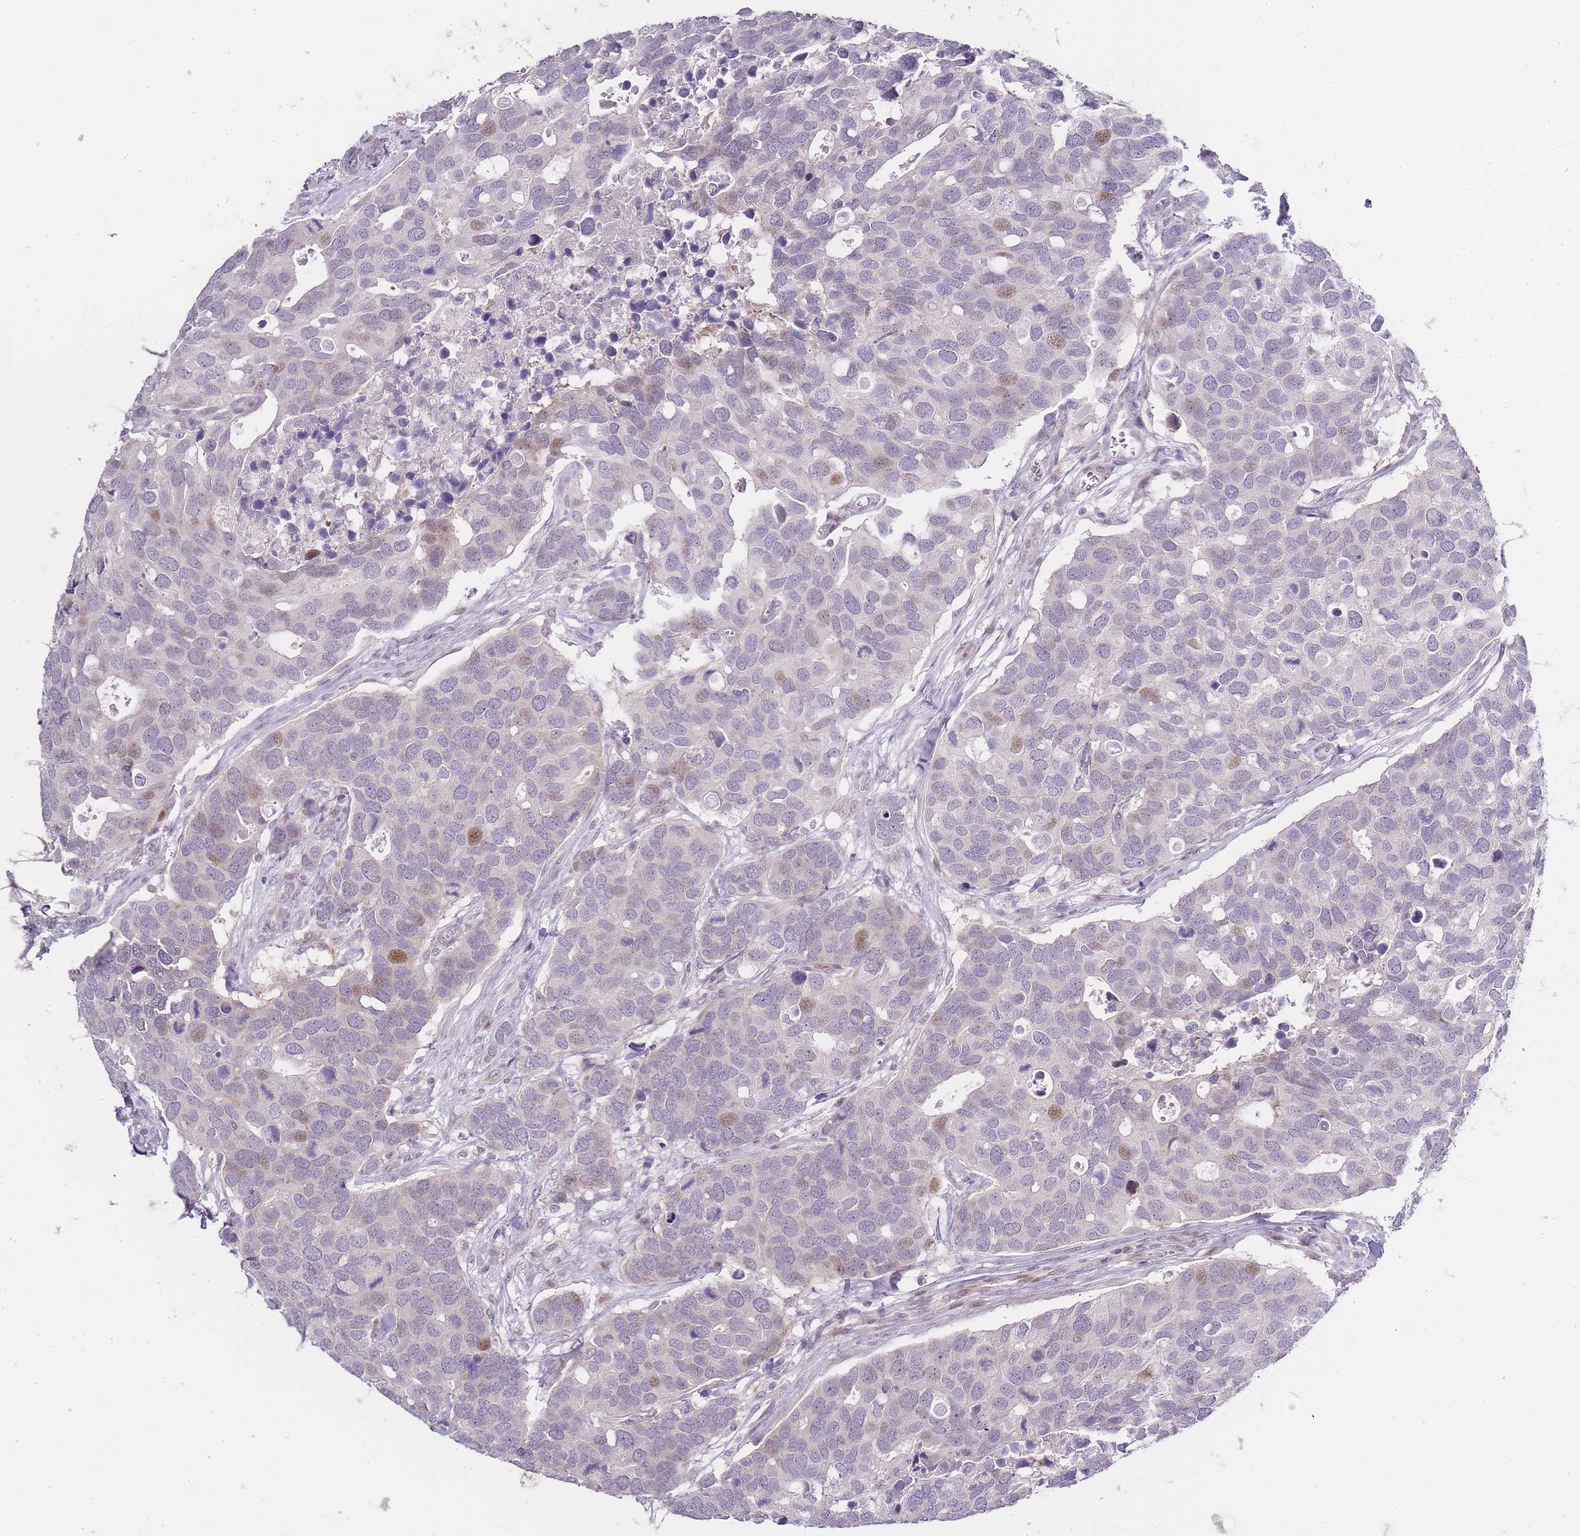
{"staining": {"intensity": "moderate", "quantity": "<25%", "location": "nuclear"}, "tissue": "breast cancer", "cell_type": "Tumor cells", "image_type": "cancer", "snomed": [{"axis": "morphology", "description": "Duct carcinoma"}, {"axis": "topography", "description": "Breast"}], "caption": "Protein staining demonstrates moderate nuclear expression in about <25% of tumor cells in intraductal carcinoma (breast). The protein is stained brown, and the nuclei are stained in blue (DAB (3,3'-diaminobenzidine) IHC with brightfield microscopy, high magnification).", "gene": "OGG1", "patient": {"sex": "female", "age": 83}}